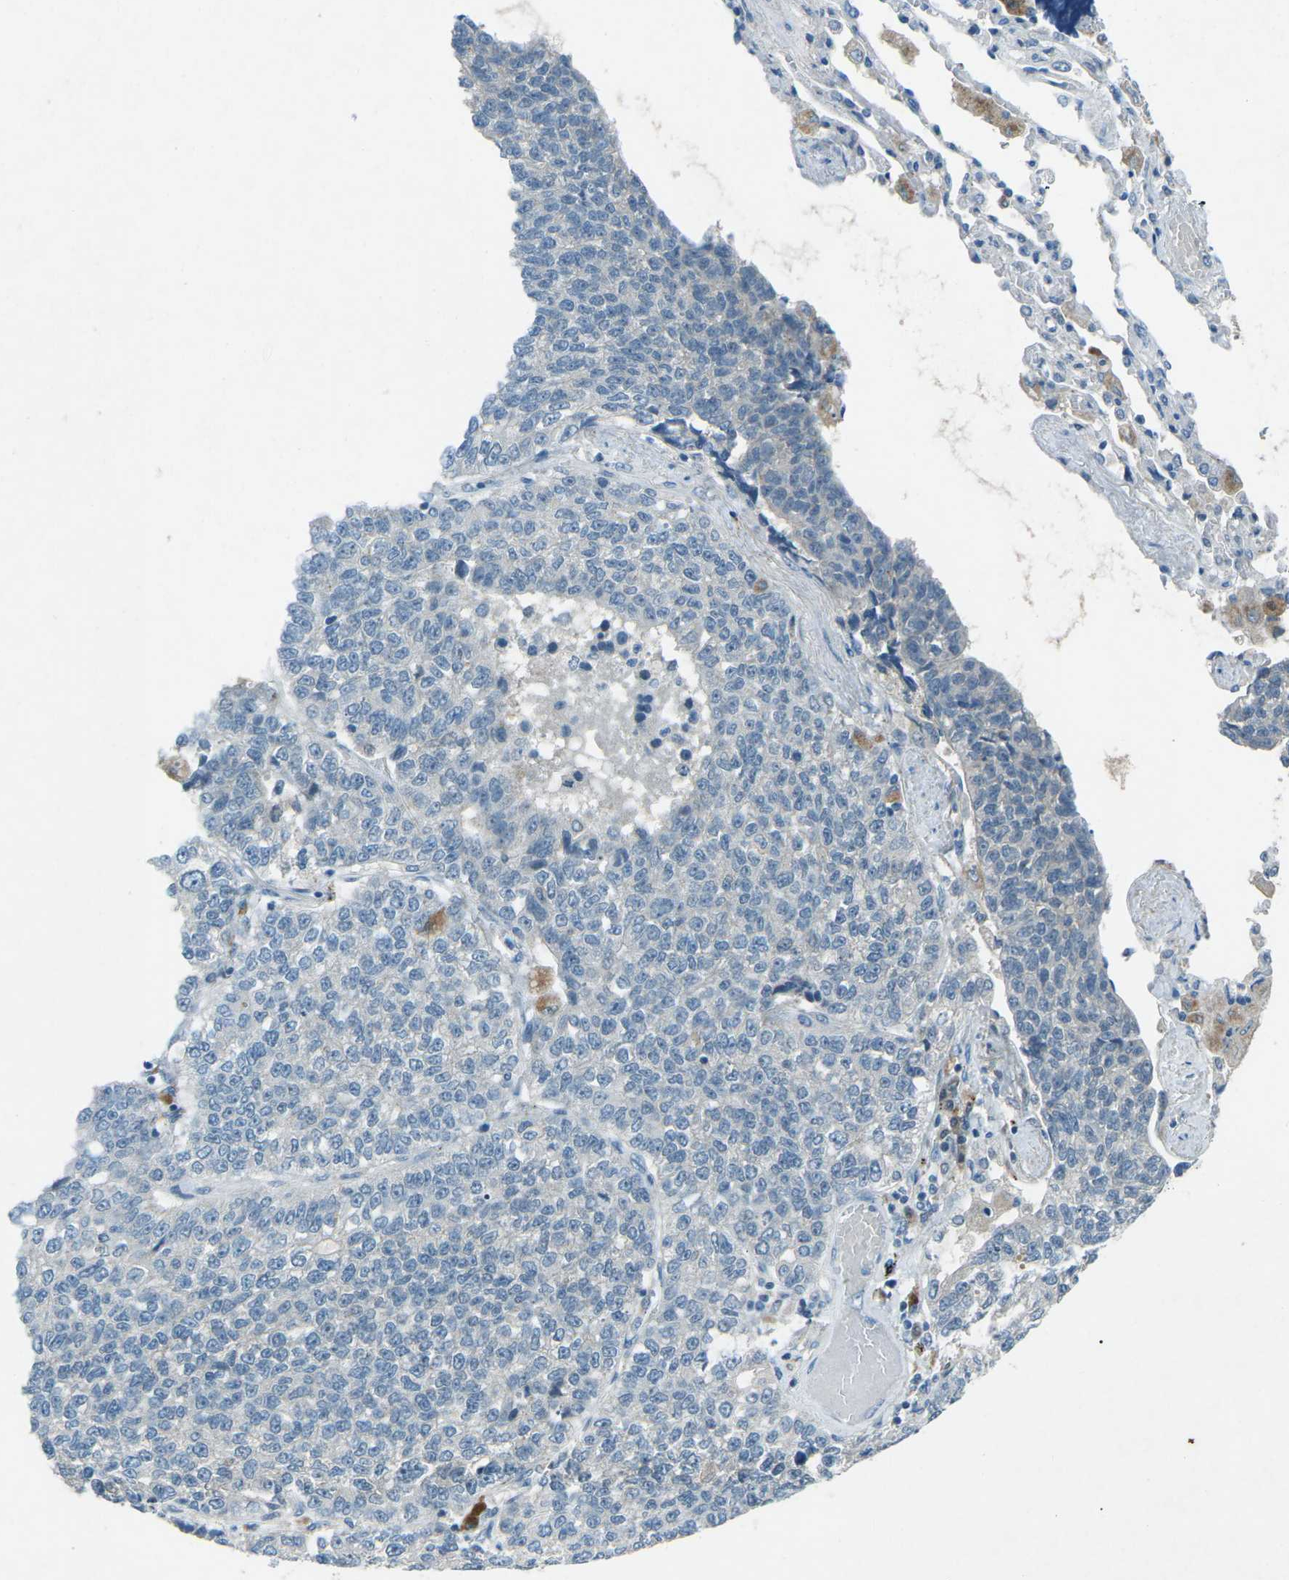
{"staining": {"intensity": "negative", "quantity": "none", "location": "none"}, "tissue": "lung cancer", "cell_type": "Tumor cells", "image_type": "cancer", "snomed": [{"axis": "morphology", "description": "Adenocarcinoma, NOS"}, {"axis": "topography", "description": "Lung"}], "caption": "Immunohistochemistry (IHC) photomicrograph of neoplastic tissue: lung cancer (adenocarcinoma) stained with DAB (3,3'-diaminobenzidine) demonstrates no significant protein staining in tumor cells. (DAB IHC with hematoxylin counter stain).", "gene": "PRKCA", "patient": {"sex": "male", "age": 49}}